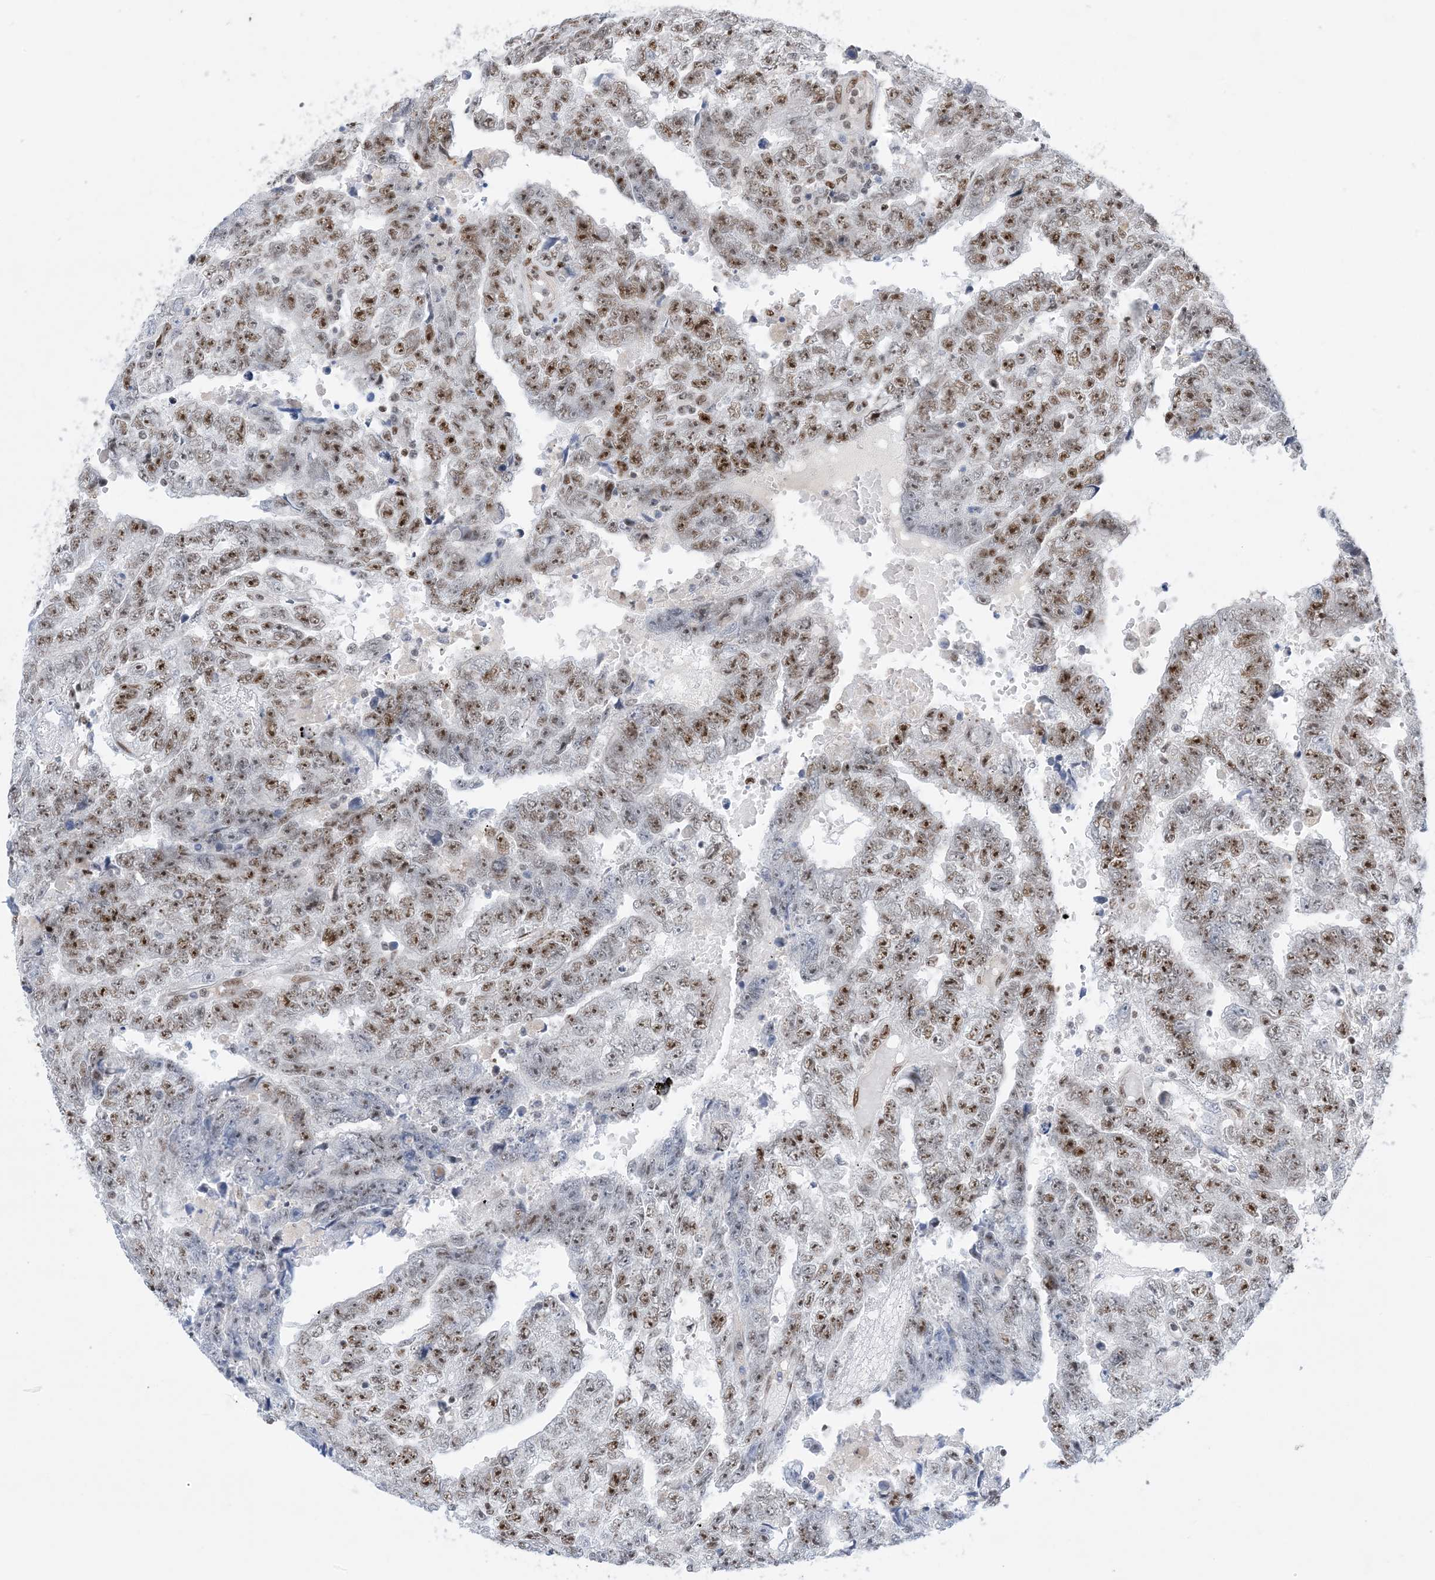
{"staining": {"intensity": "moderate", "quantity": ">75%", "location": "nuclear"}, "tissue": "testis cancer", "cell_type": "Tumor cells", "image_type": "cancer", "snomed": [{"axis": "morphology", "description": "Carcinoma, Embryonal, NOS"}, {"axis": "topography", "description": "Testis"}], "caption": "Embryonal carcinoma (testis) stained with a brown dye displays moderate nuclear positive positivity in about >75% of tumor cells.", "gene": "TSPYL1", "patient": {"sex": "male", "age": 25}}